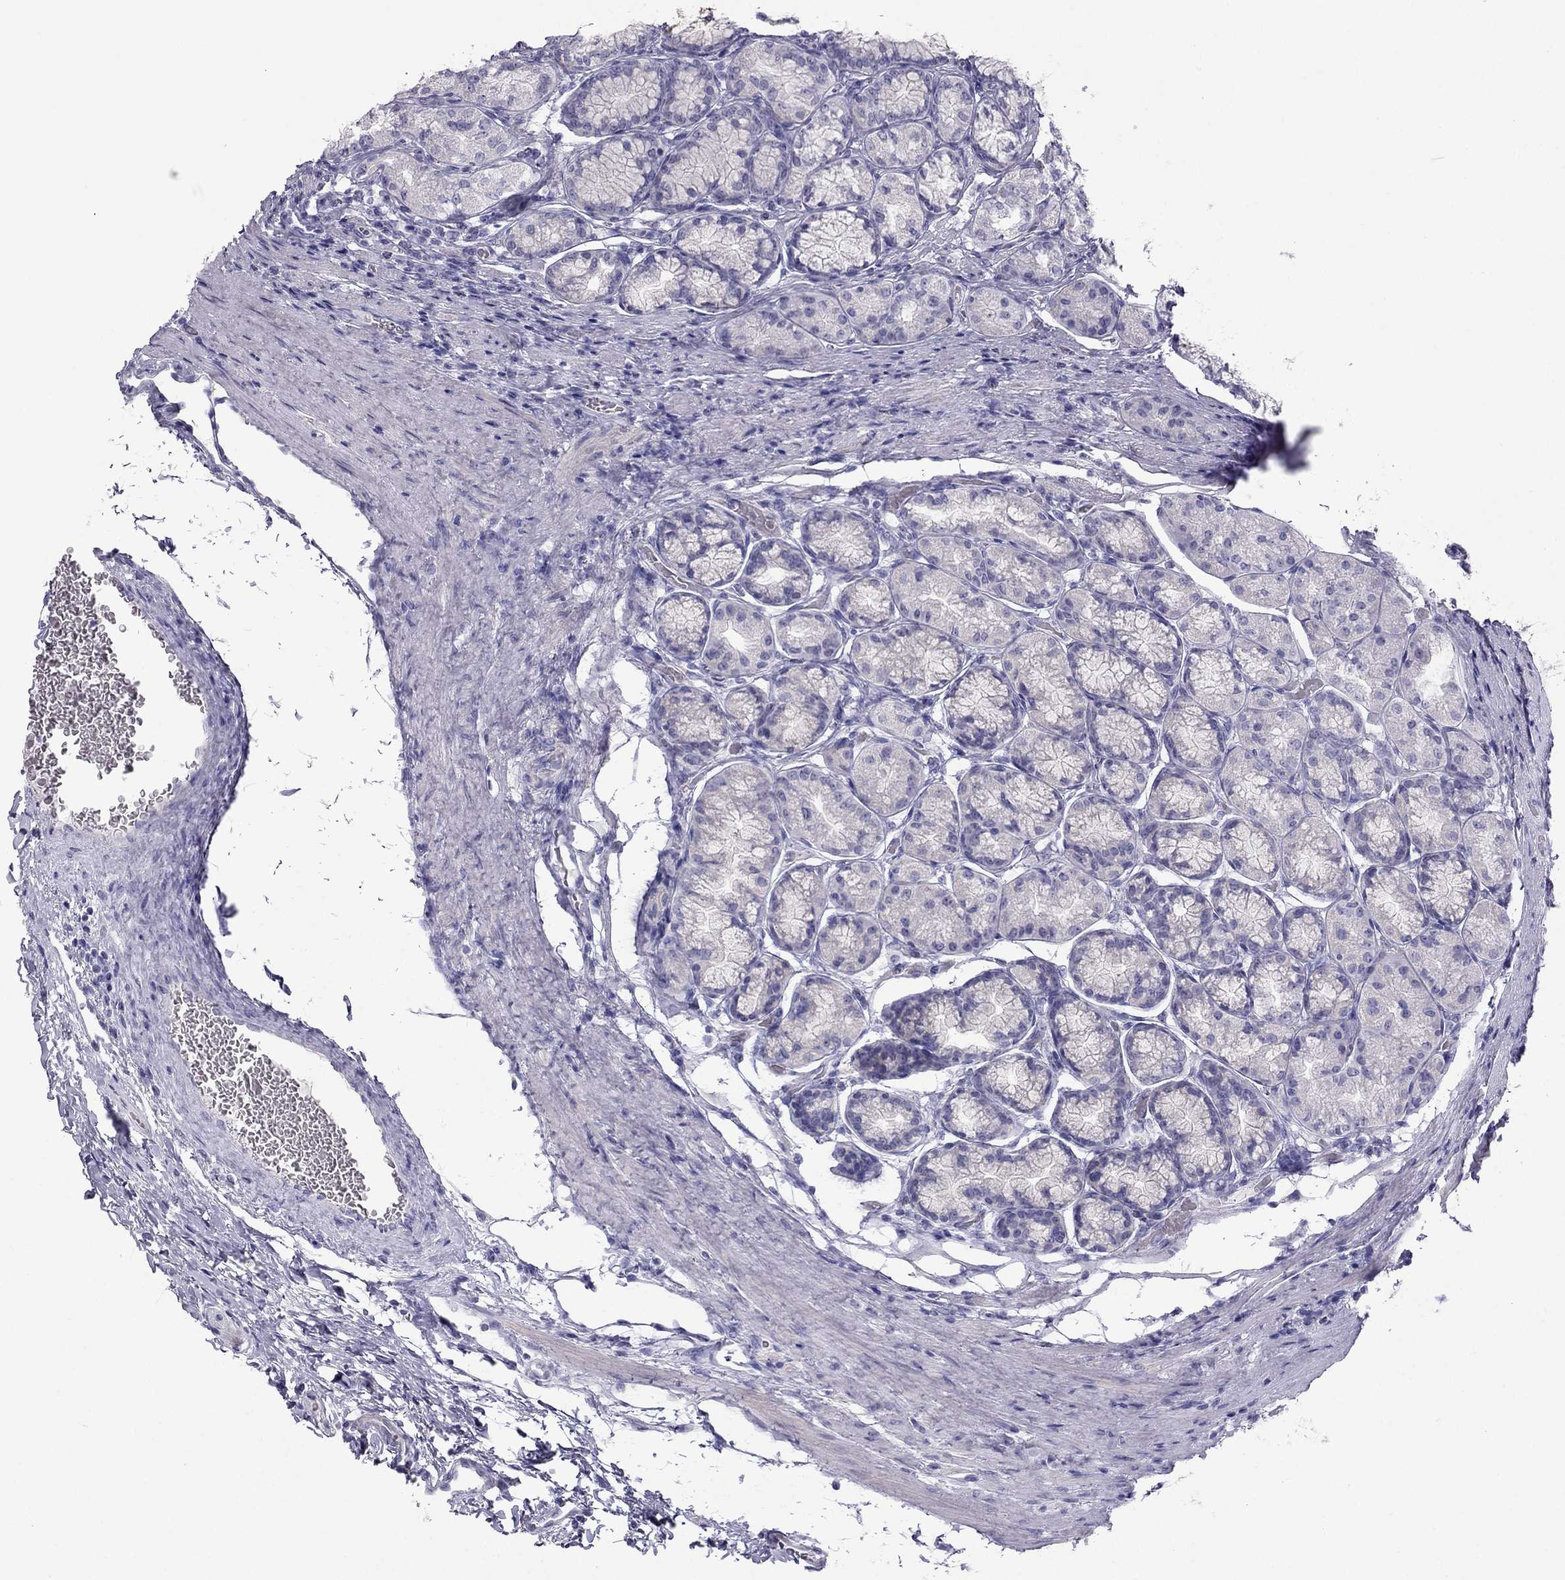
{"staining": {"intensity": "negative", "quantity": "none", "location": "none"}, "tissue": "stomach", "cell_type": "Glandular cells", "image_type": "normal", "snomed": [{"axis": "morphology", "description": "Normal tissue, NOS"}, {"axis": "morphology", "description": "Adenocarcinoma, NOS"}, {"axis": "morphology", "description": "Adenocarcinoma, High grade"}, {"axis": "topography", "description": "Stomach, upper"}, {"axis": "topography", "description": "Stomach"}], "caption": "The photomicrograph demonstrates no staining of glandular cells in normal stomach.", "gene": "ERC2", "patient": {"sex": "female", "age": 65}}